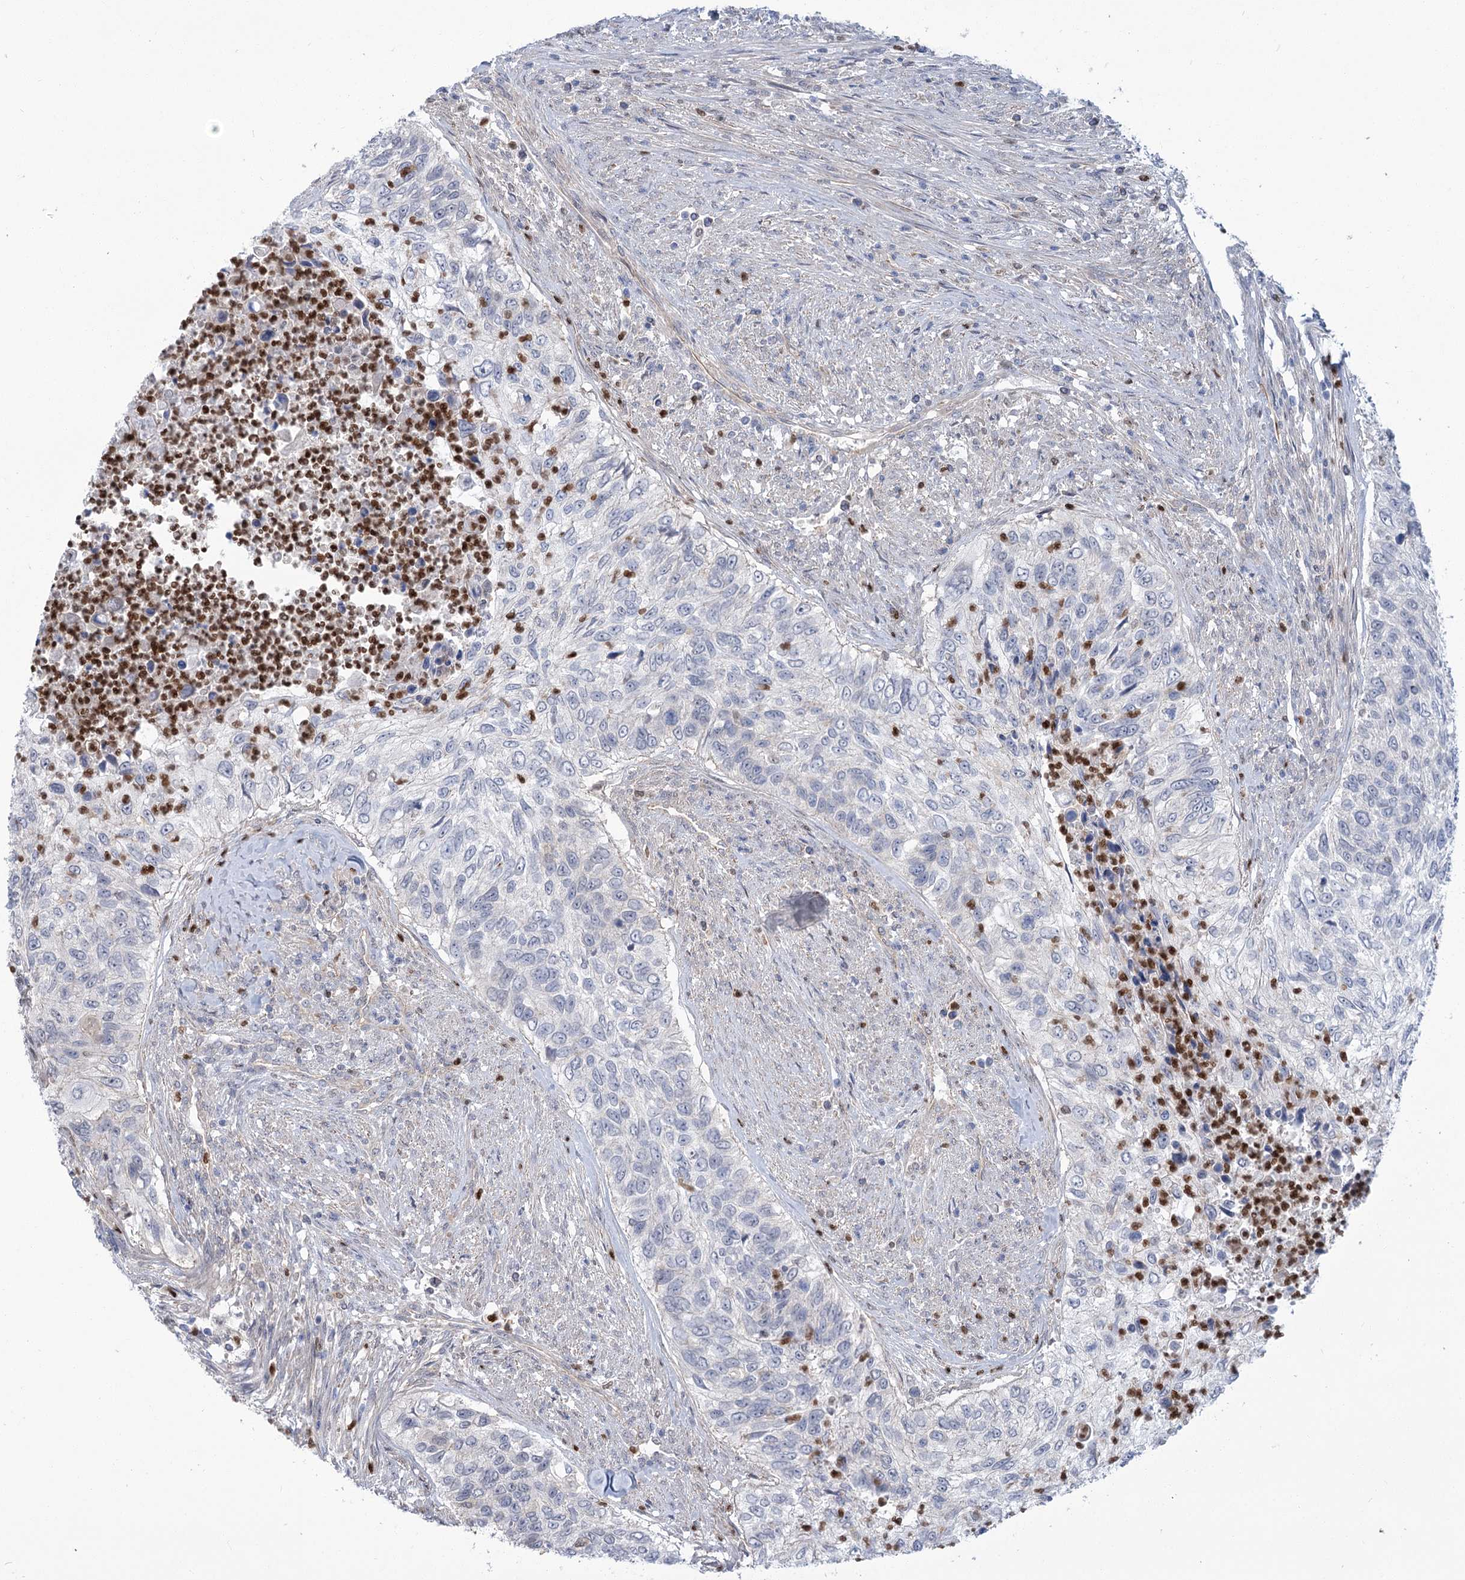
{"staining": {"intensity": "negative", "quantity": "none", "location": "none"}, "tissue": "urothelial cancer", "cell_type": "Tumor cells", "image_type": "cancer", "snomed": [{"axis": "morphology", "description": "Urothelial carcinoma, High grade"}, {"axis": "topography", "description": "Urinary bladder"}], "caption": "The photomicrograph demonstrates no staining of tumor cells in urothelial carcinoma (high-grade).", "gene": "THAP6", "patient": {"sex": "female", "age": 60}}